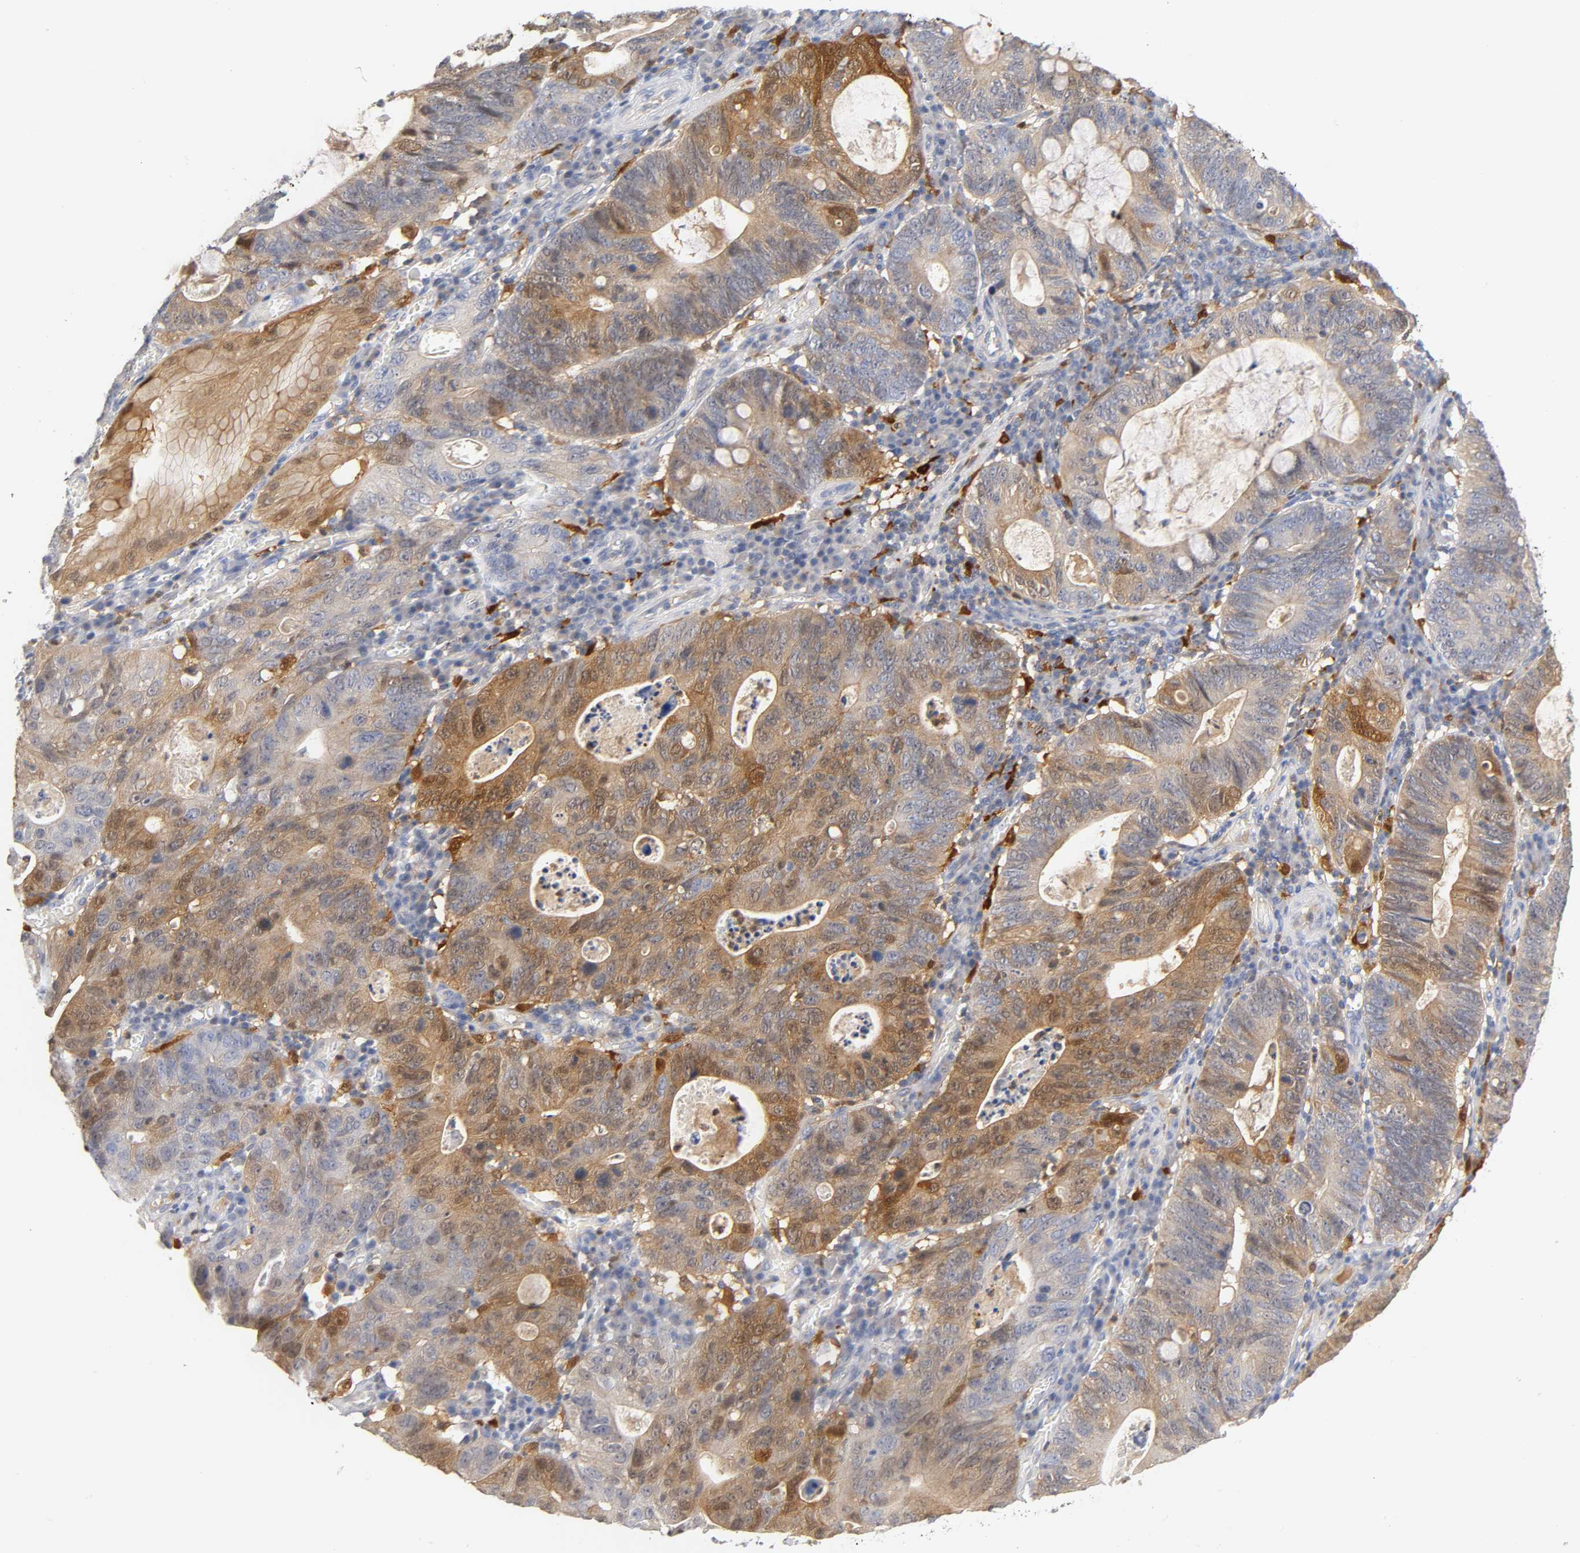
{"staining": {"intensity": "moderate", "quantity": ">75%", "location": "cytoplasmic/membranous,nuclear"}, "tissue": "stomach cancer", "cell_type": "Tumor cells", "image_type": "cancer", "snomed": [{"axis": "morphology", "description": "Adenocarcinoma, NOS"}, {"axis": "topography", "description": "Stomach"}], "caption": "Immunohistochemistry (IHC) (DAB) staining of human stomach cancer (adenocarcinoma) displays moderate cytoplasmic/membranous and nuclear protein staining in about >75% of tumor cells. (DAB (3,3'-diaminobenzidine) = brown stain, brightfield microscopy at high magnification).", "gene": "IL18", "patient": {"sex": "male", "age": 59}}